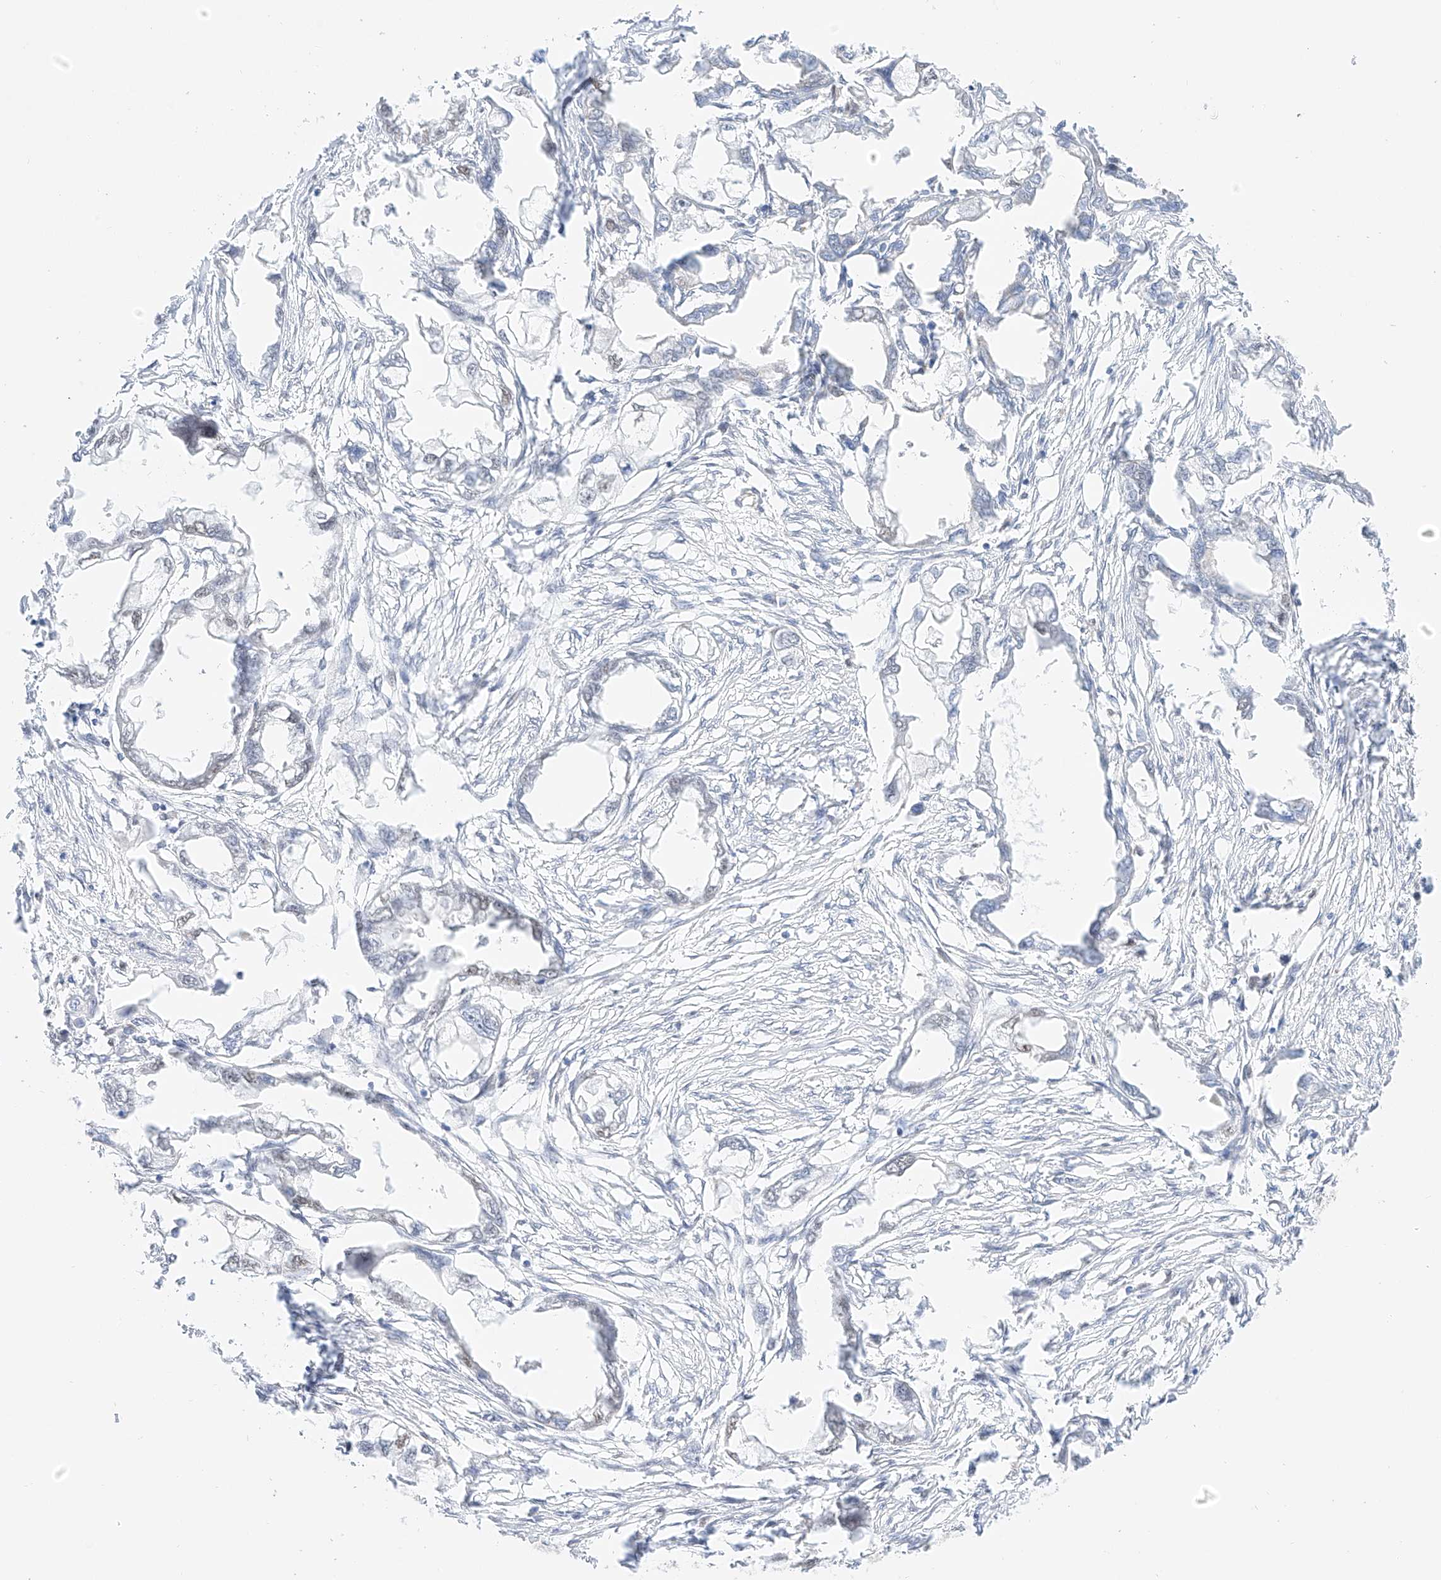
{"staining": {"intensity": "negative", "quantity": "none", "location": "none"}, "tissue": "endometrial cancer", "cell_type": "Tumor cells", "image_type": "cancer", "snomed": [{"axis": "morphology", "description": "Adenocarcinoma, NOS"}, {"axis": "morphology", "description": "Adenocarcinoma, metastatic, NOS"}, {"axis": "topography", "description": "Adipose tissue"}, {"axis": "topography", "description": "Endometrium"}], "caption": "The image exhibits no significant expression in tumor cells of endometrial cancer (adenocarcinoma).", "gene": "APIP", "patient": {"sex": "female", "age": 67}}